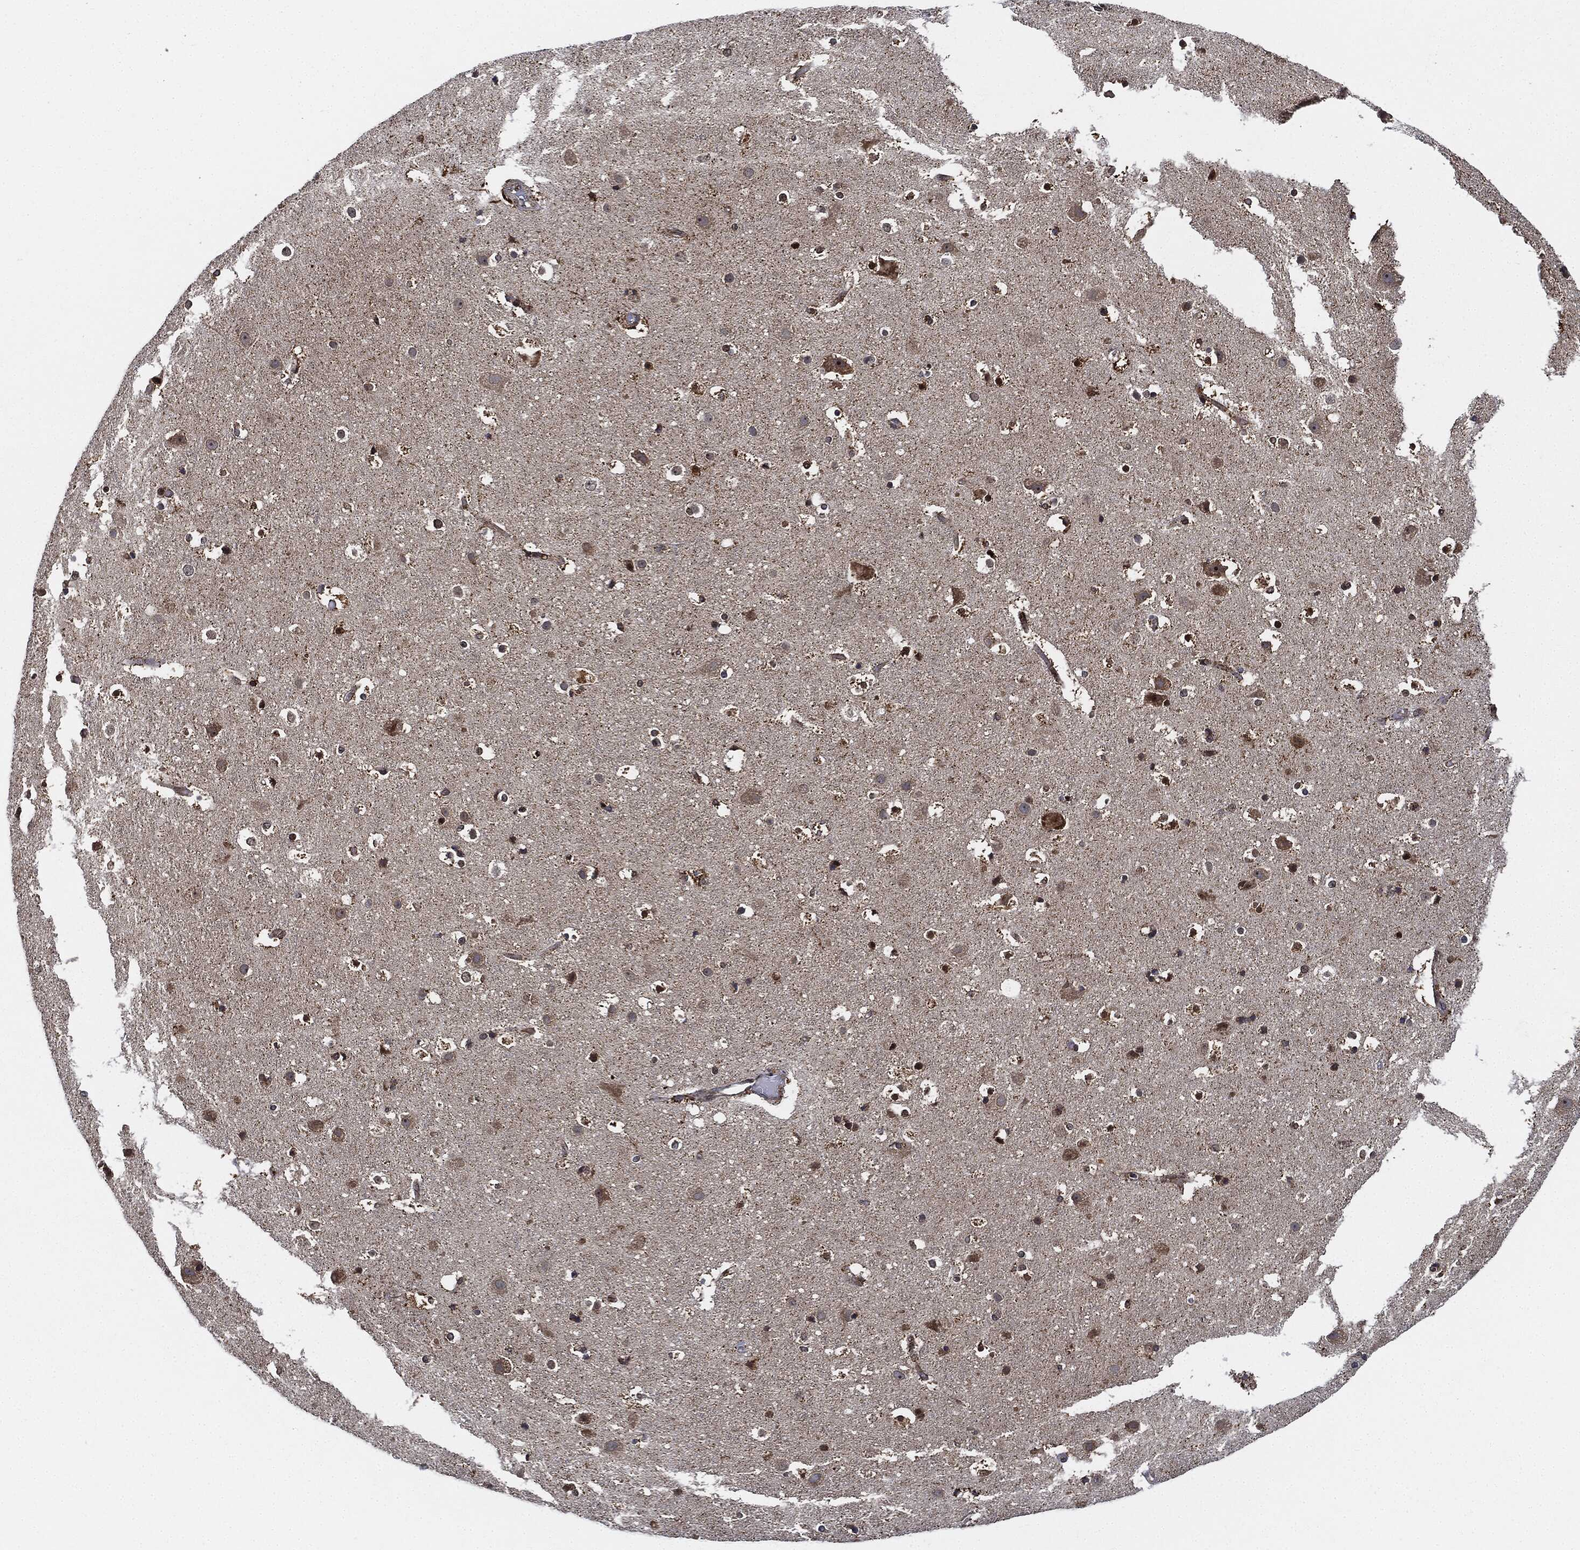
{"staining": {"intensity": "negative", "quantity": "none", "location": "none"}, "tissue": "cerebral cortex", "cell_type": "Endothelial cells", "image_type": "normal", "snomed": [{"axis": "morphology", "description": "Normal tissue, NOS"}, {"axis": "topography", "description": "Cerebral cortex"}], "caption": "This is an immunohistochemistry (IHC) image of normal human cerebral cortex. There is no positivity in endothelial cells.", "gene": "RNASEL", "patient": {"sex": "female", "age": 52}}